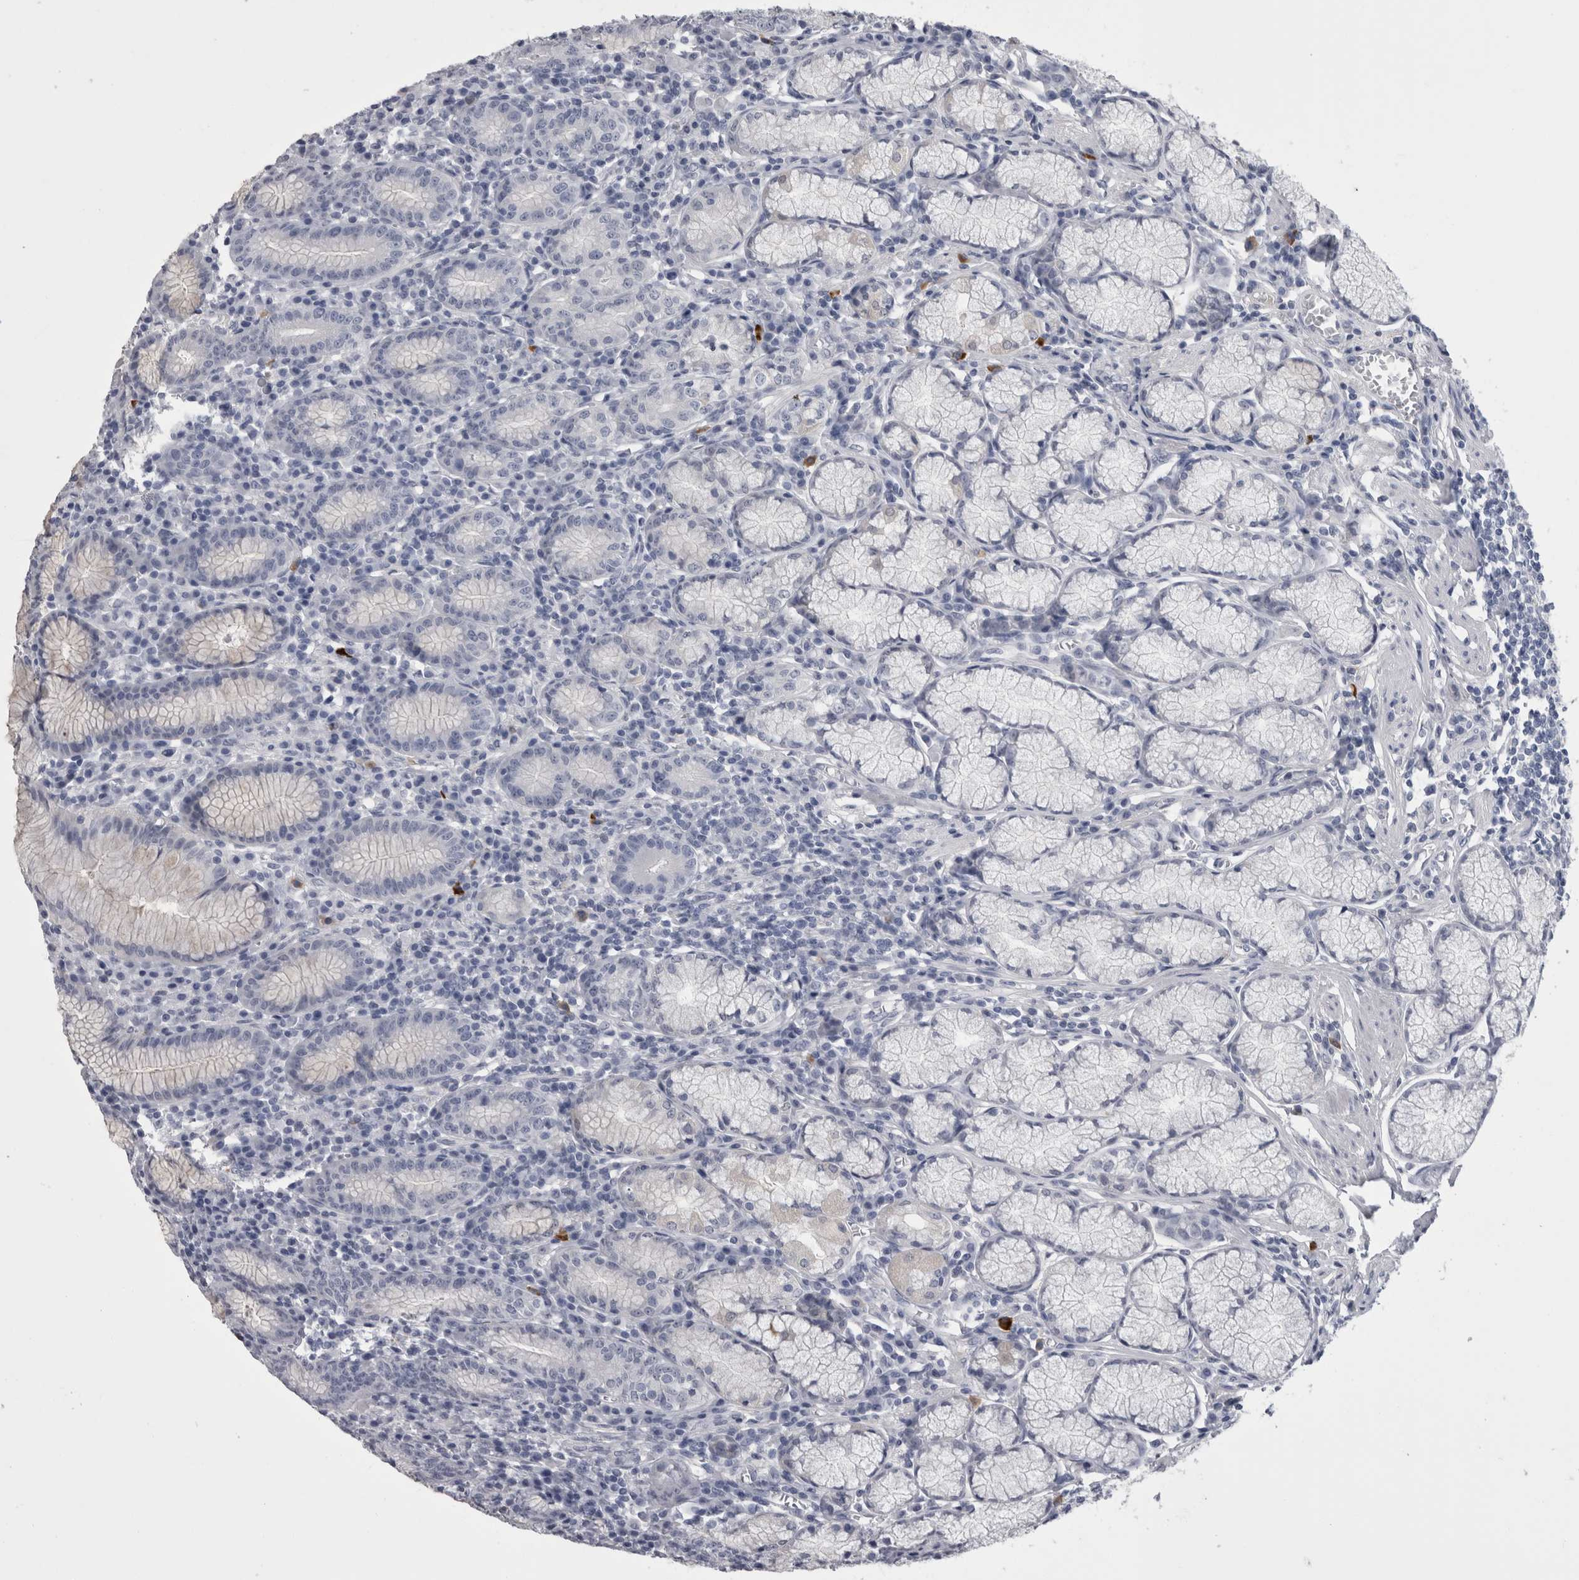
{"staining": {"intensity": "negative", "quantity": "none", "location": "none"}, "tissue": "stomach", "cell_type": "Glandular cells", "image_type": "normal", "snomed": [{"axis": "morphology", "description": "Normal tissue, NOS"}, {"axis": "topography", "description": "Stomach"}], "caption": "The photomicrograph displays no staining of glandular cells in unremarkable stomach. Brightfield microscopy of immunohistochemistry (IHC) stained with DAB (brown) and hematoxylin (blue), captured at high magnification.", "gene": "AFMID", "patient": {"sex": "male", "age": 55}}